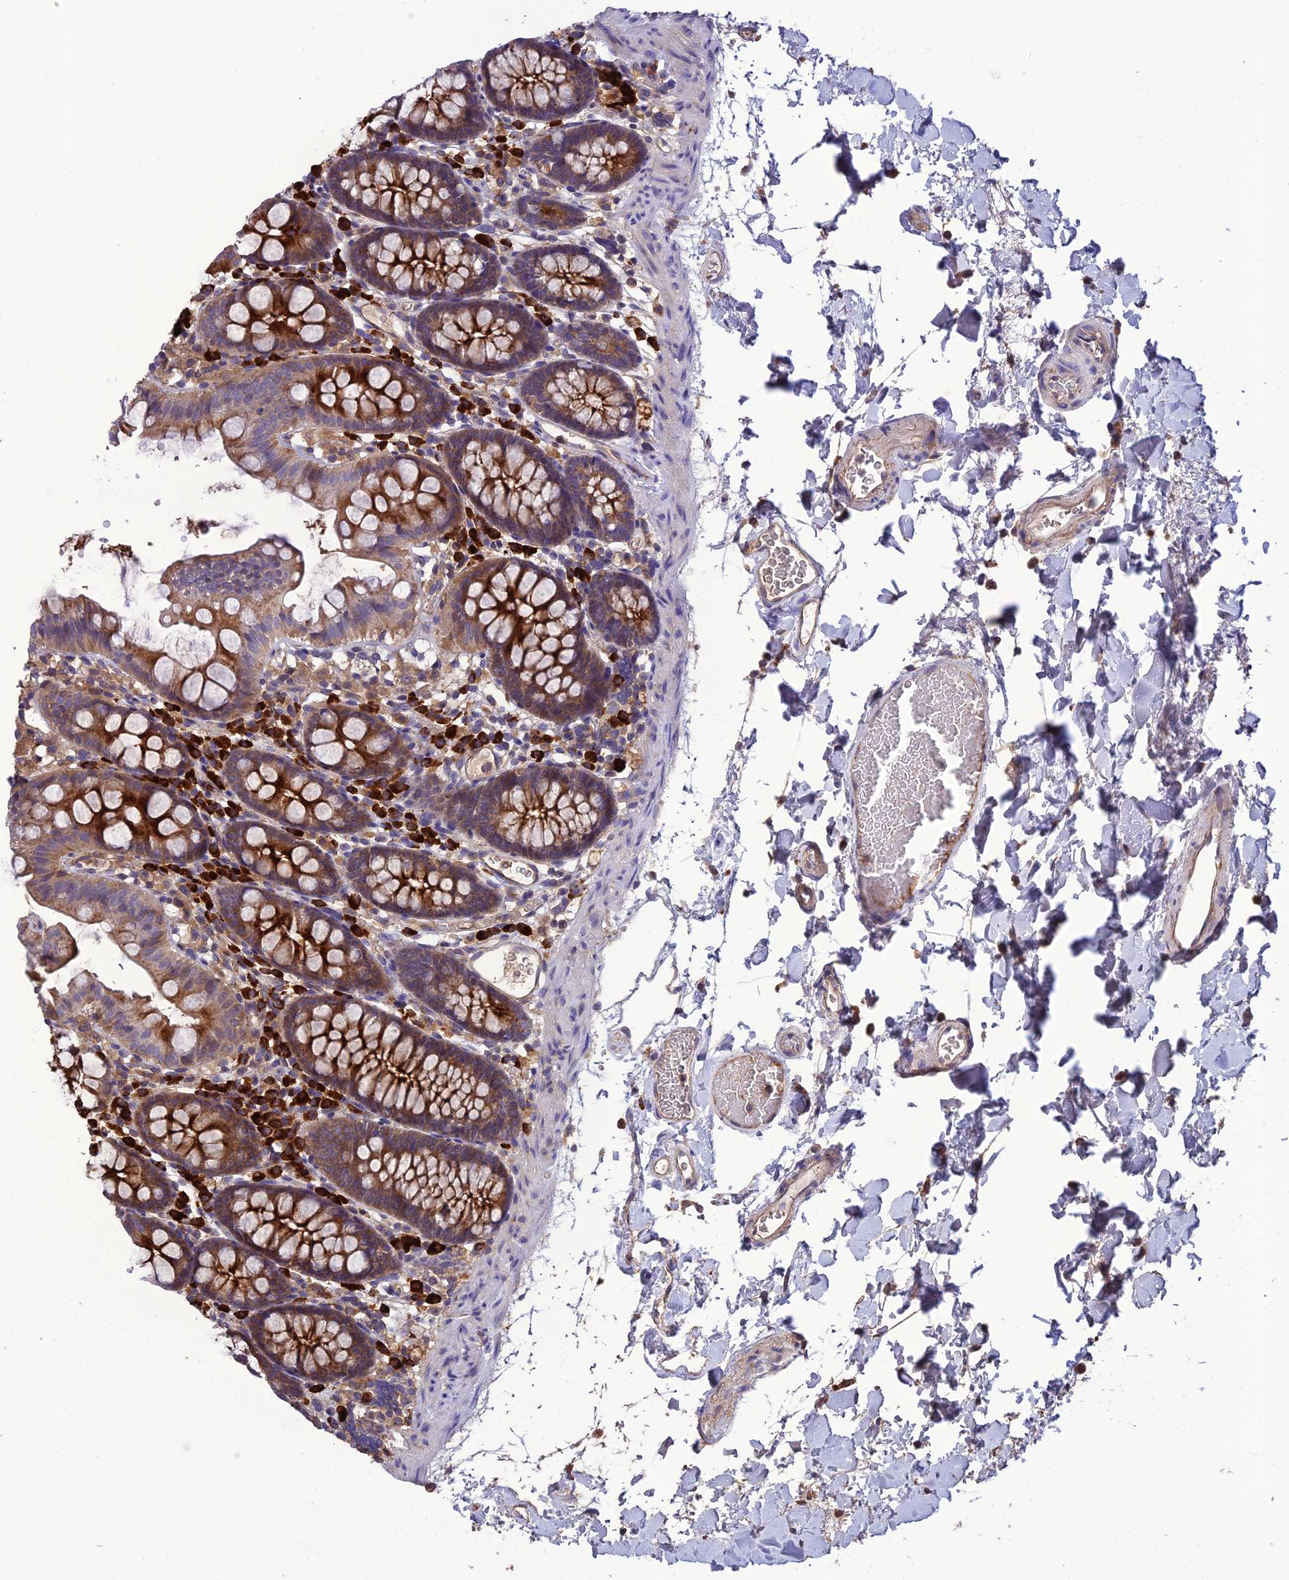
{"staining": {"intensity": "weak", "quantity": "25%-75%", "location": "cytoplasmic/membranous"}, "tissue": "colon", "cell_type": "Endothelial cells", "image_type": "normal", "snomed": [{"axis": "morphology", "description": "Normal tissue, NOS"}, {"axis": "topography", "description": "Colon"}], "caption": "High-magnification brightfield microscopy of unremarkable colon stained with DAB (brown) and counterstained with hematoxylin (blue). endothelial cells exhibit weak cytoplasmic/membranous staining is present in about25%-75% of cells.", "gene": "MIOS", "patient": {"sex": "male", "age": 75}}